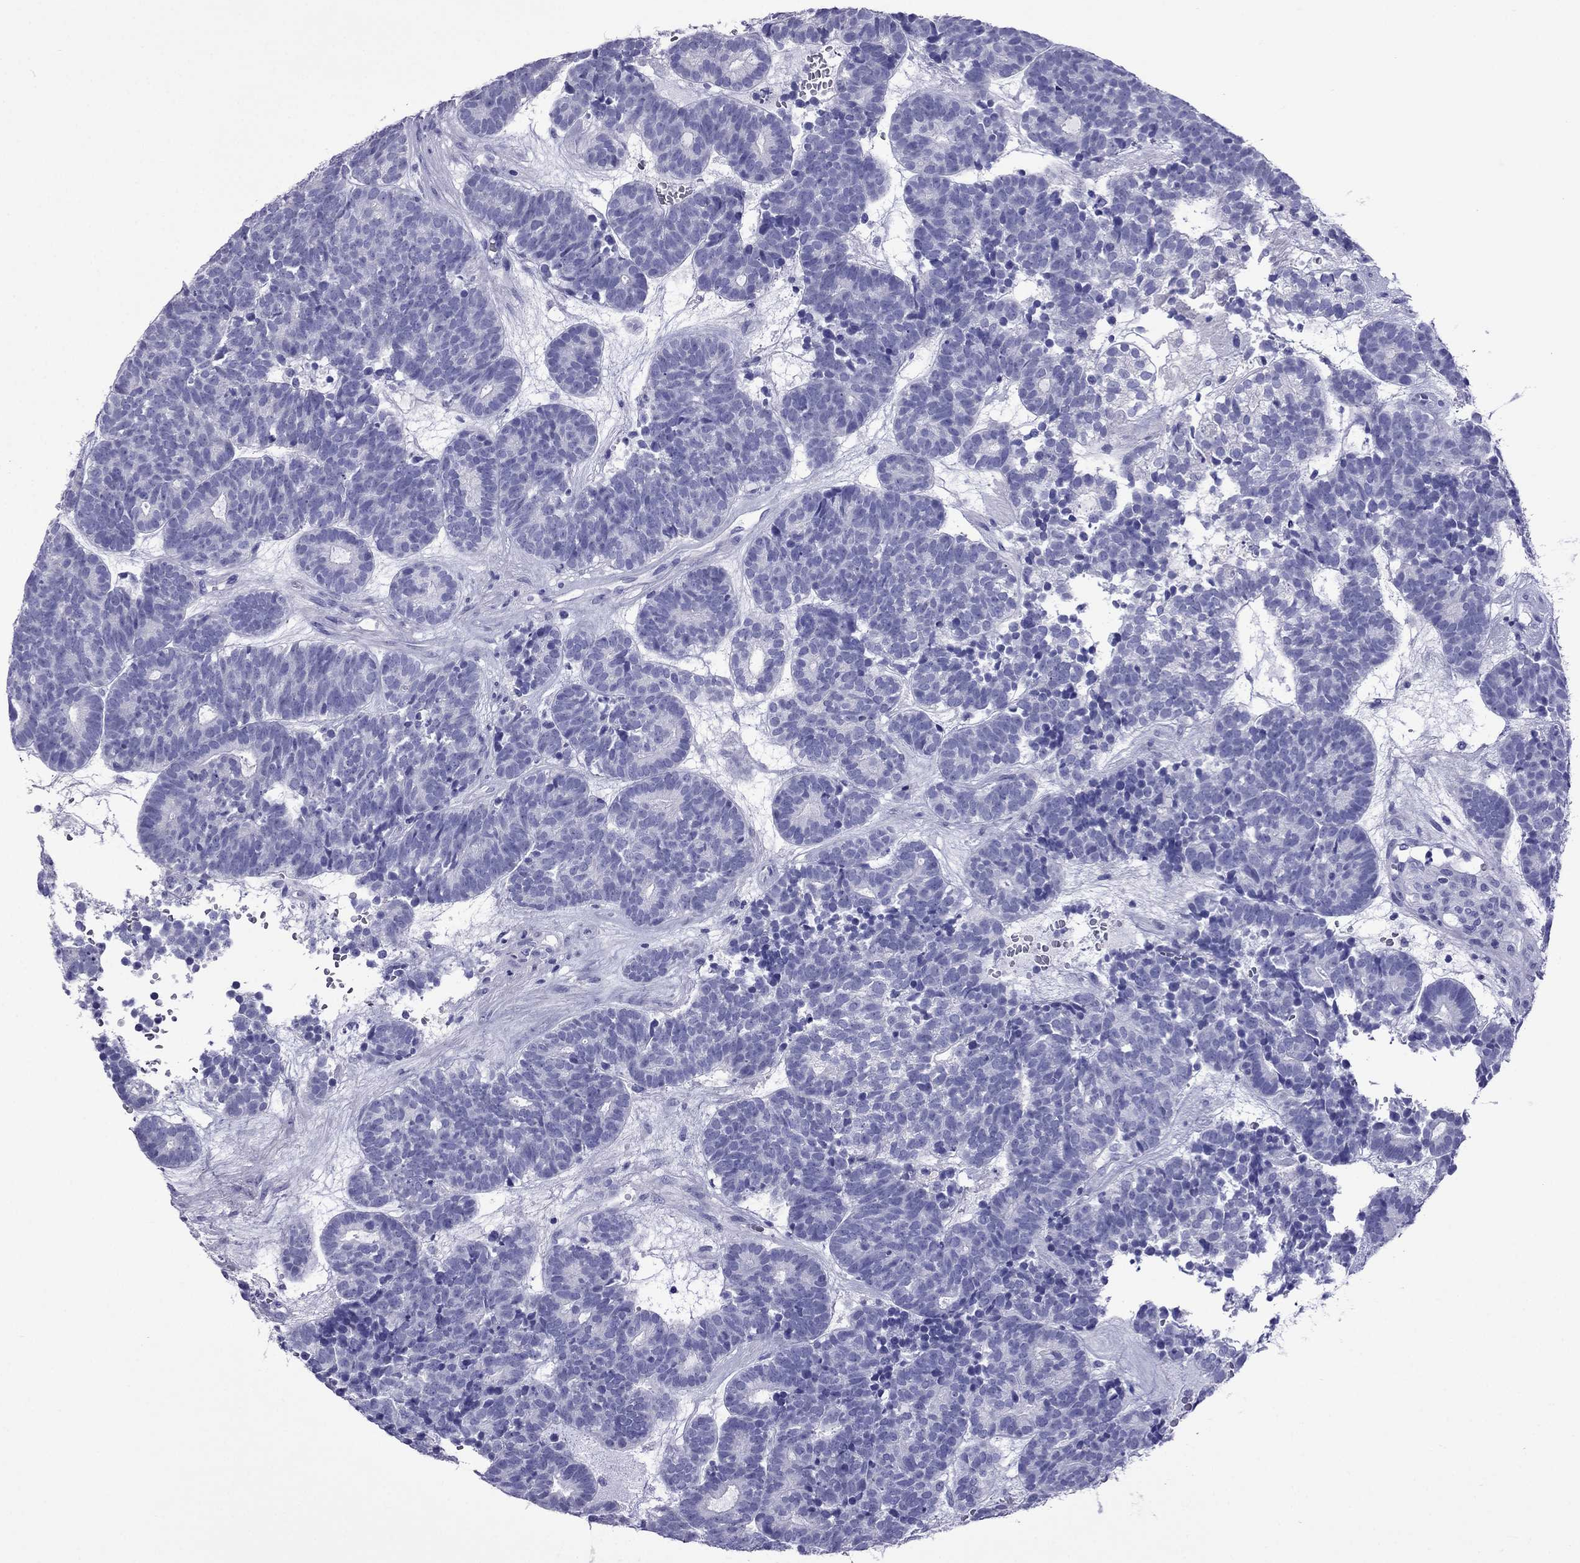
{"staining": {"intensity": "negative", "quantity": "none", "location": "none"}, "tissue": "head and neck cancer", "cell_type": "Tumor cells", "image_type": "cancer", "snomed": [{"axis": "morphology", "description": "Adenocarcinoma, NOS"}, {"axis": "topography", "description": "Head-Neck"}], "caption": "An IHC micrograph of head and neck adenocarcinoma is shown. There is no staining in tumor cells of head and neck adenocarcinoma.", "gene": "ARR3", "patient": {"sex": "female", "age": 81}}